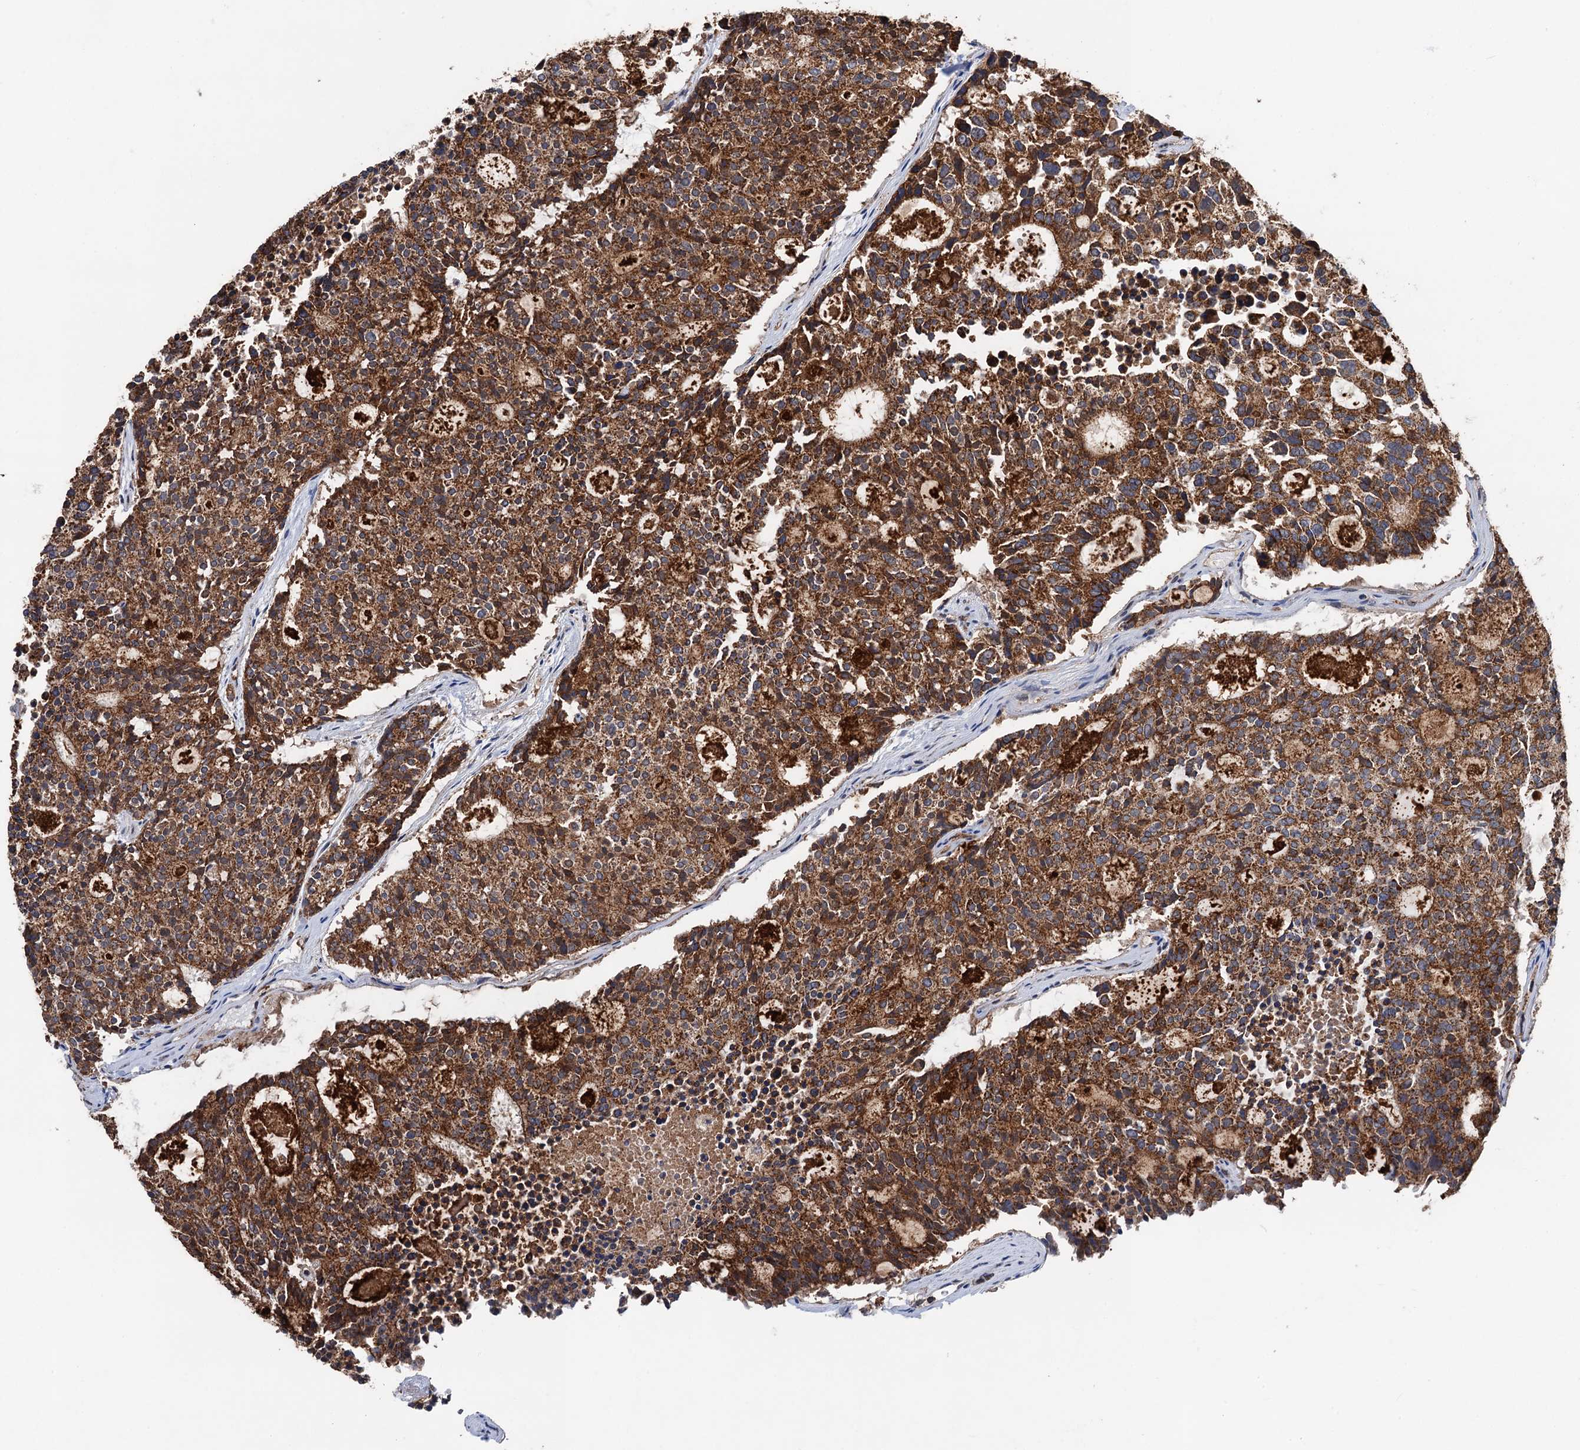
{"staining": {"intensity": "strong", "quantity": ">75%", "location": "cytoplasmic/membranous"}, "tissue": "carcinoid", "cell_type": "Tumor cells", "image_type": "cancer", "snomed": [{"axis": "morphology", "description": "Carcinoid, malignant, NOS"}, {"axis": "topography", "description": "Pancreas"}], "caption": "Brown immunohistochemical staining in carcinoid demonstrates strong cytoplasmic/membranous positivity in about >75% of tumor cells.", "gene": "DGLUCY", "patient": {"sex": "female", "age": 54}}